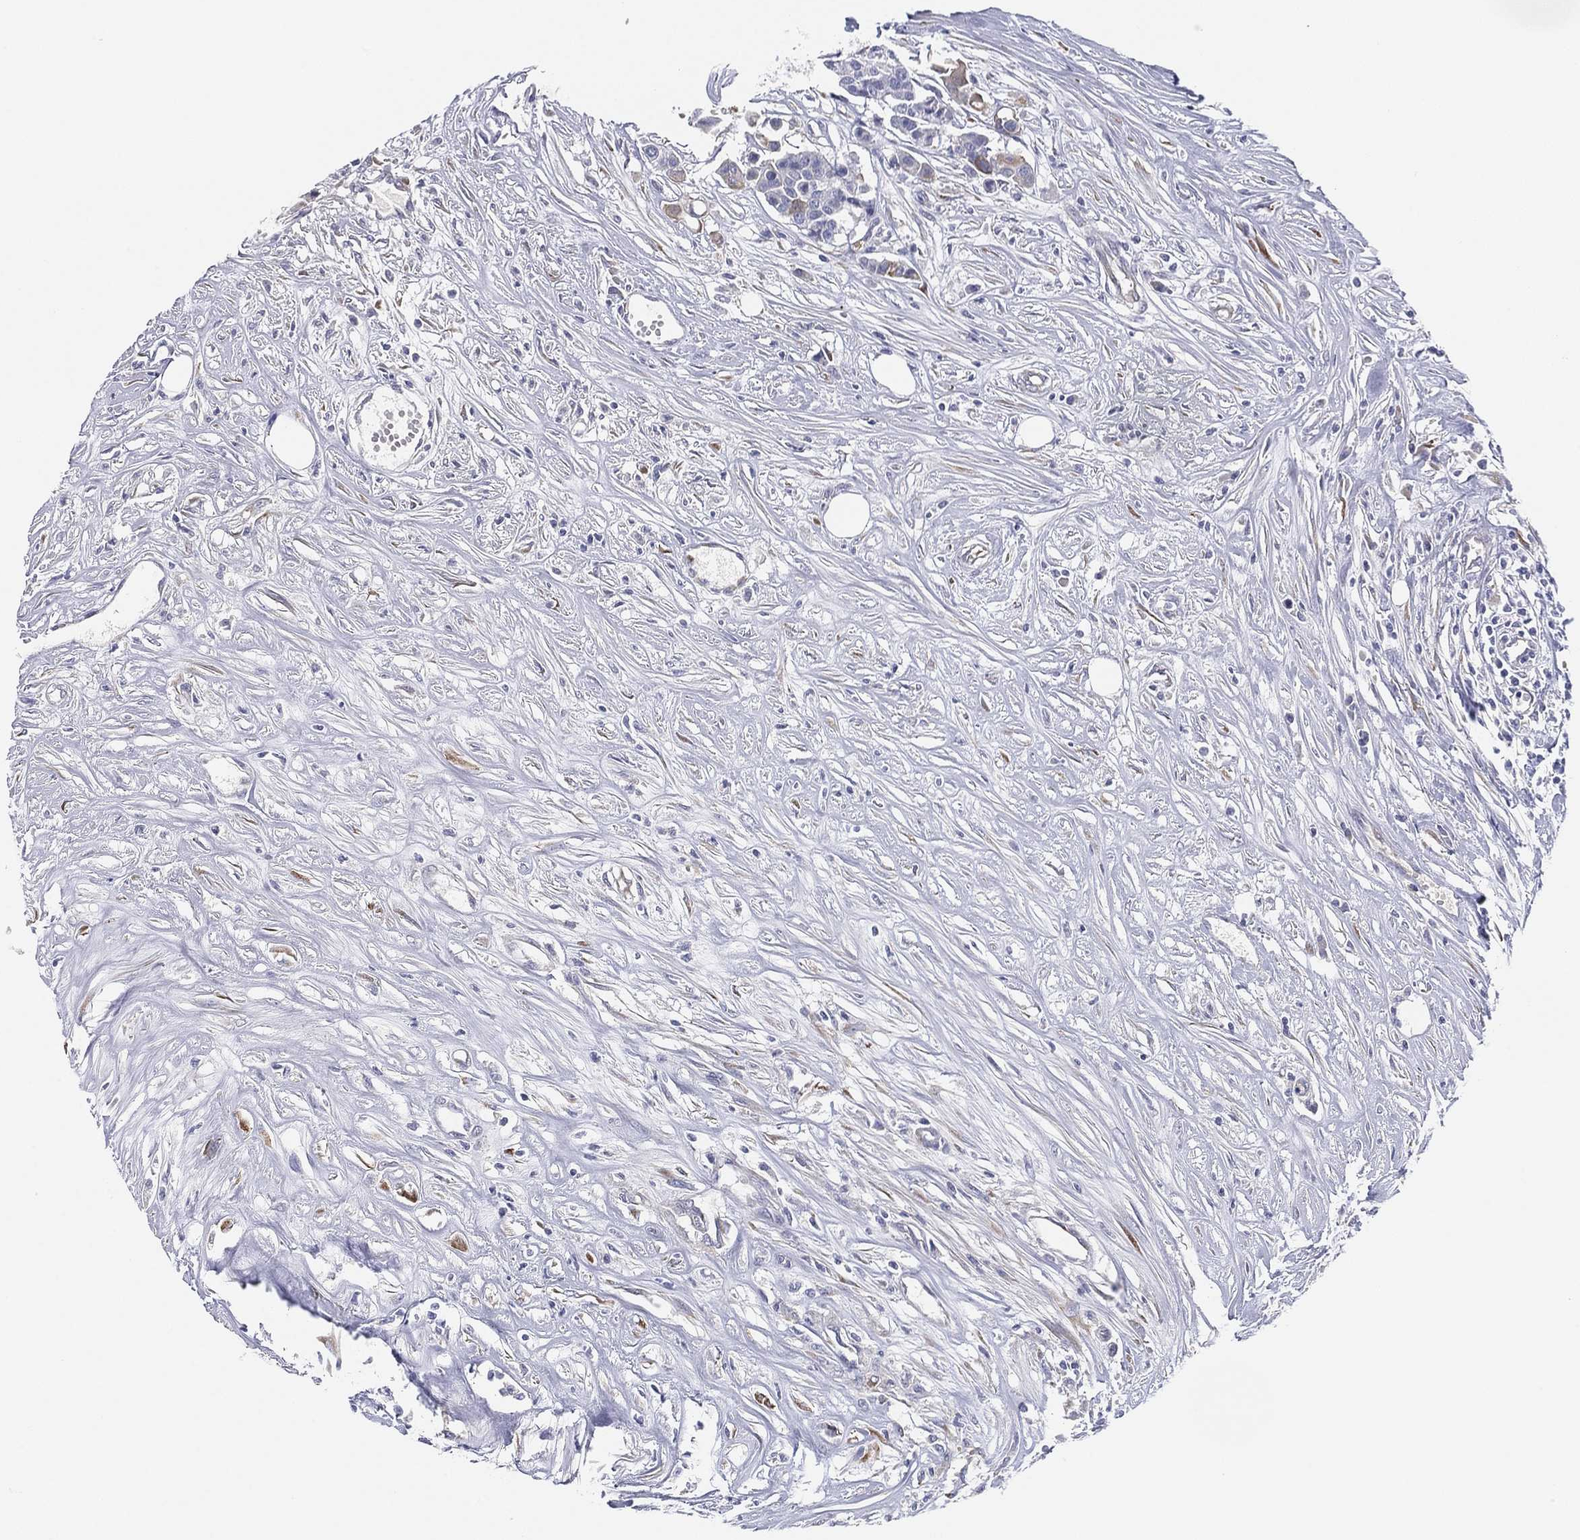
{"staining": {"intensity": "weak", "quantity": "<25%", "location": "cytoplasmic/membranous"}, "tissue": "carcinoid", "cell_type": "Tumor cells", "image_type": "cancer", "snomed": [{"axis": "morphology", "description": "Carcinoid, malignant, NOS"}, {"axis": "topography", "description": "Colon"}], "caption": "IHC histopathology image of human carcinoid (malignant) stained for a protein (brown), which shows no staining in tumor cells.", "gene": "MLF1", "patient": {"sex": "male", "age": 81}}